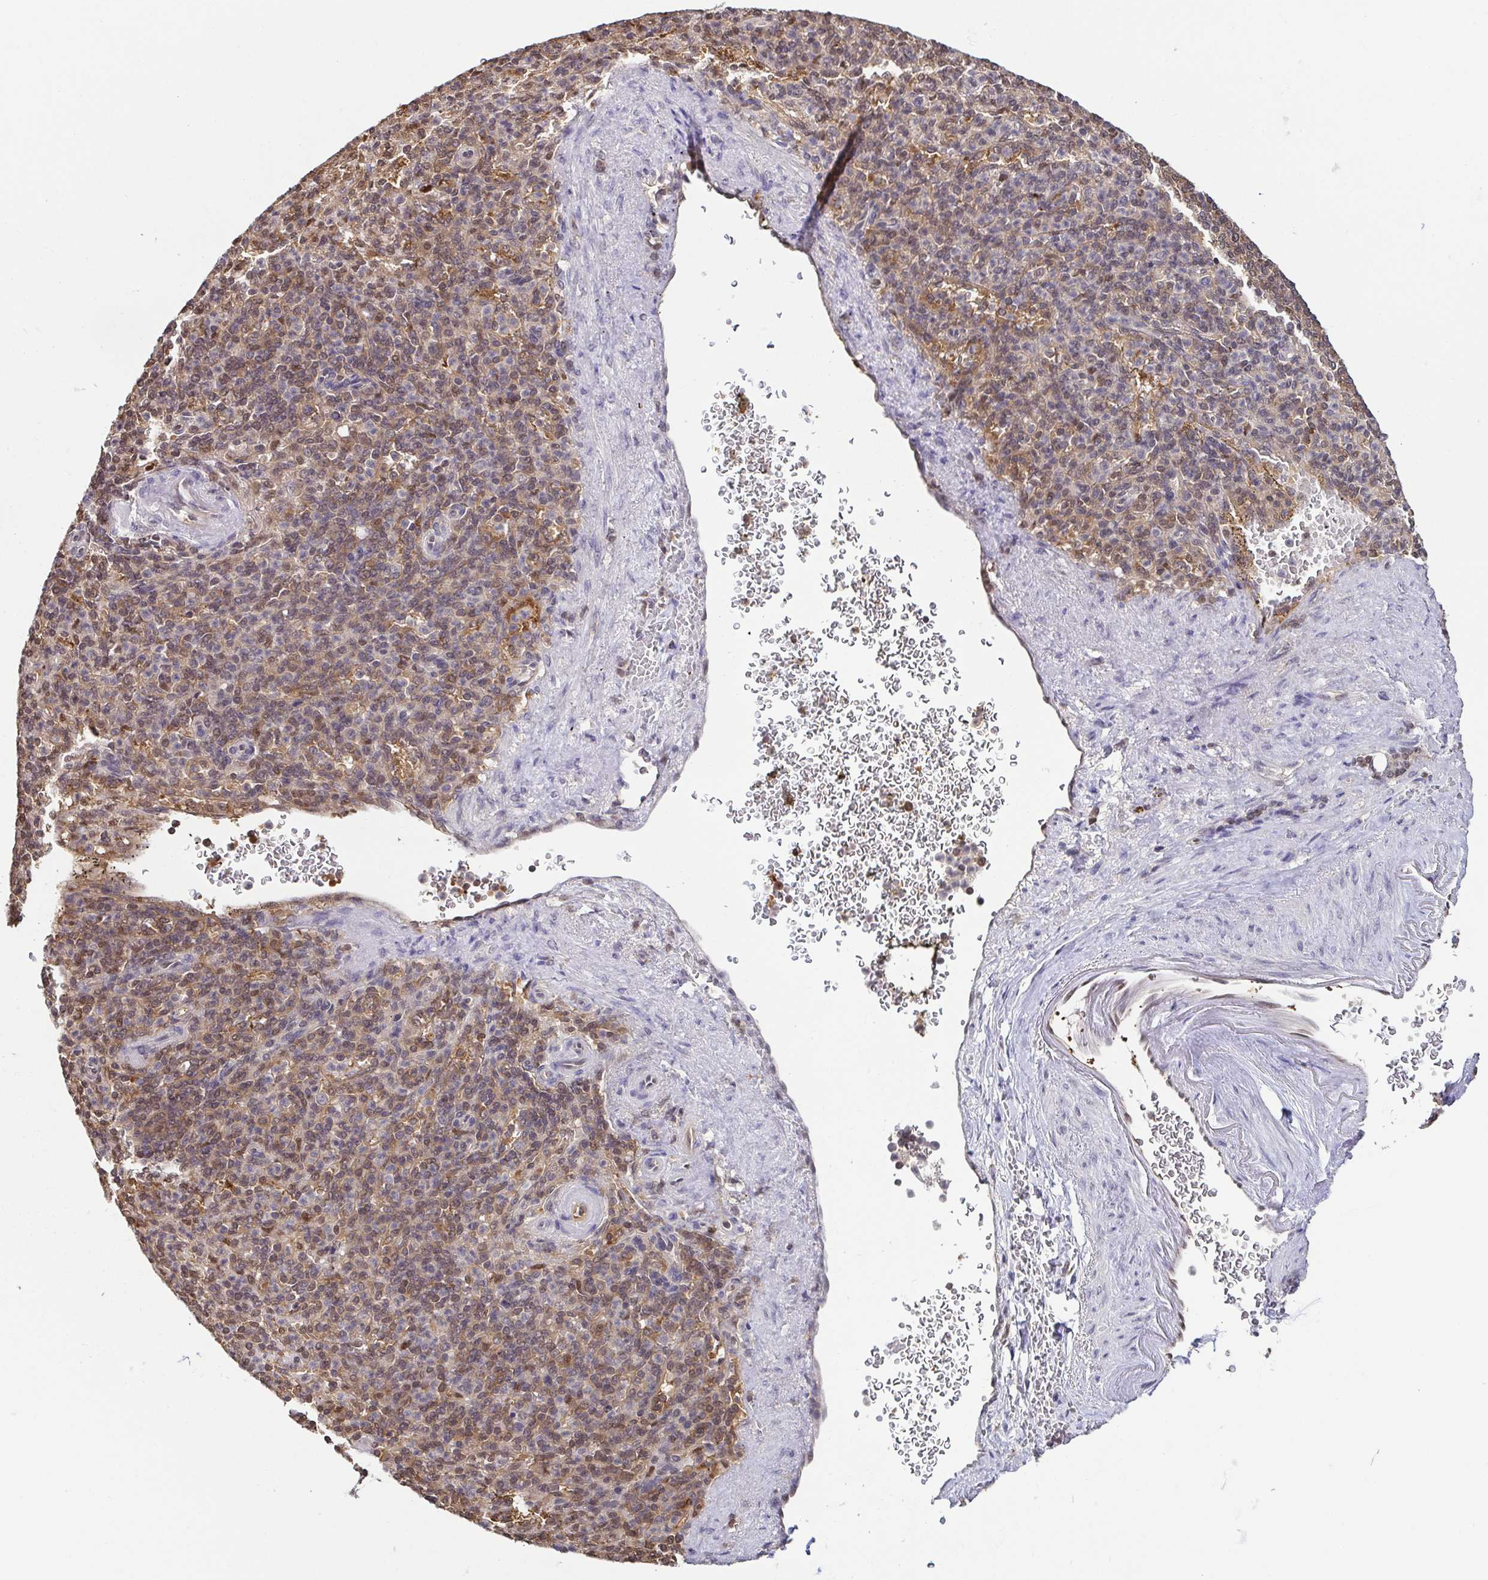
{"staining": {"intensity": "moderate", "quantity": "25%-75%", "location": "cytoplasmic/membranous,nuclear"}, "tissue": "spleen", "cell_type": "Cells in red pulp", "image_type": "normal", "snomed": [{"axis": "morphology", "description": "Normal tissue, NOS"}, {"axis": "topography", "description": "Spleen"}], "caption": "Protein expression analysis of normal spleen shows moderate cytoplasmic/membranous,nuclear positivity in approximately 25%-75% of cells in red pulp.", "gene": "PSMB9", "patient": {"sex": "female", "age": 74}}